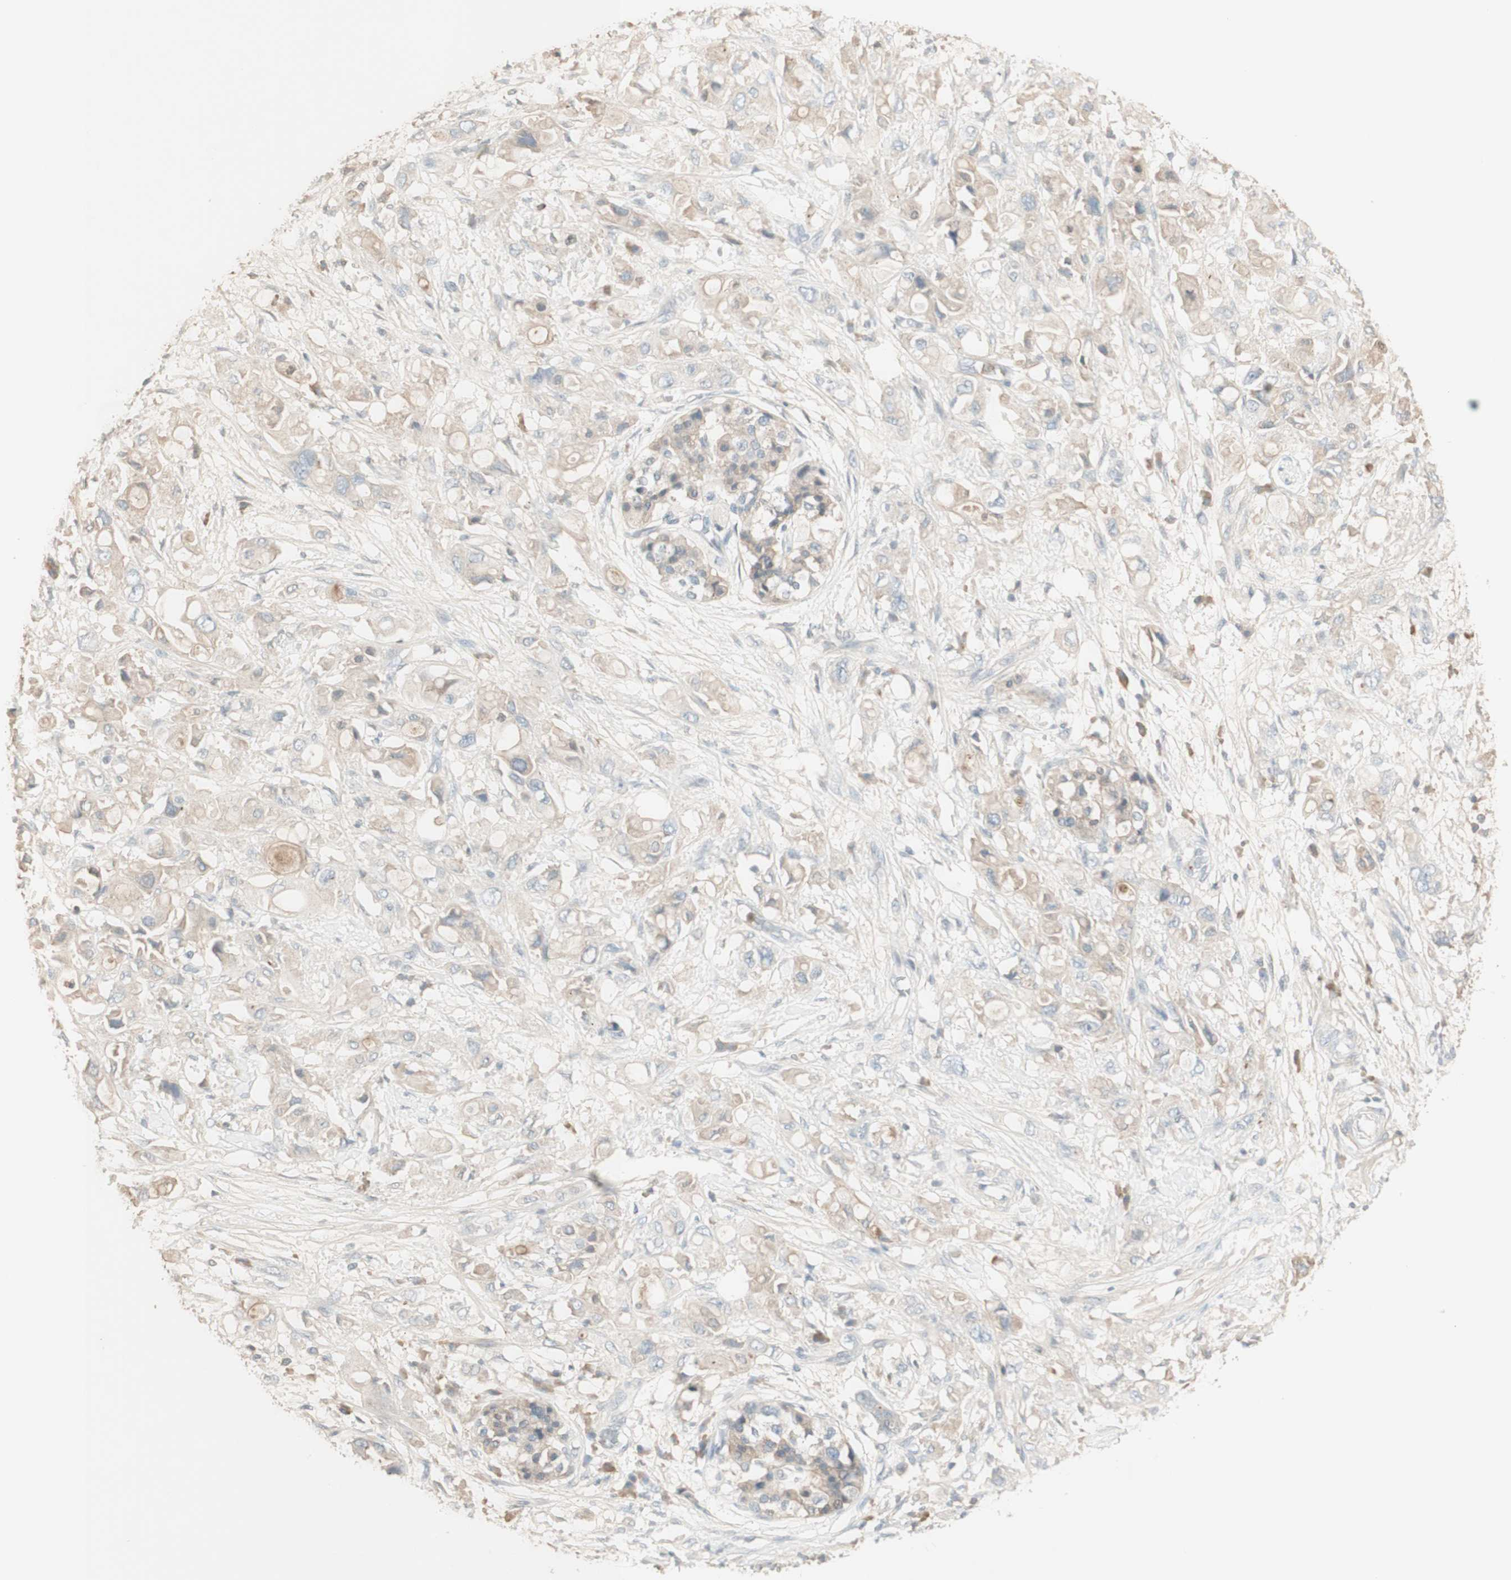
{"staining": {"intensity": "negative", "quantity": "none", "location": "none"}, "tissue": "pancreatic cancer", "cell_type": "Tumor cells", "image_type": "cancer", "snomed": [{"axis": "morphology", "description": "Adenocarcinoma, NOS"}, {"axis": "topography", "description": "Pancreas"}], "caption": "Protein analysis of pancreatic adenocarcinoma exhibits no significant staining in tumor cells. Brightfield microscopy of immunohistochemistry (IHC) stained with DAB (3,3'-diaminobenzidine) (brown) and hematoxylin (blue), captured at high magnification.", "gene": "IFNG", "patient": {"sex": "female", "age": 56}}